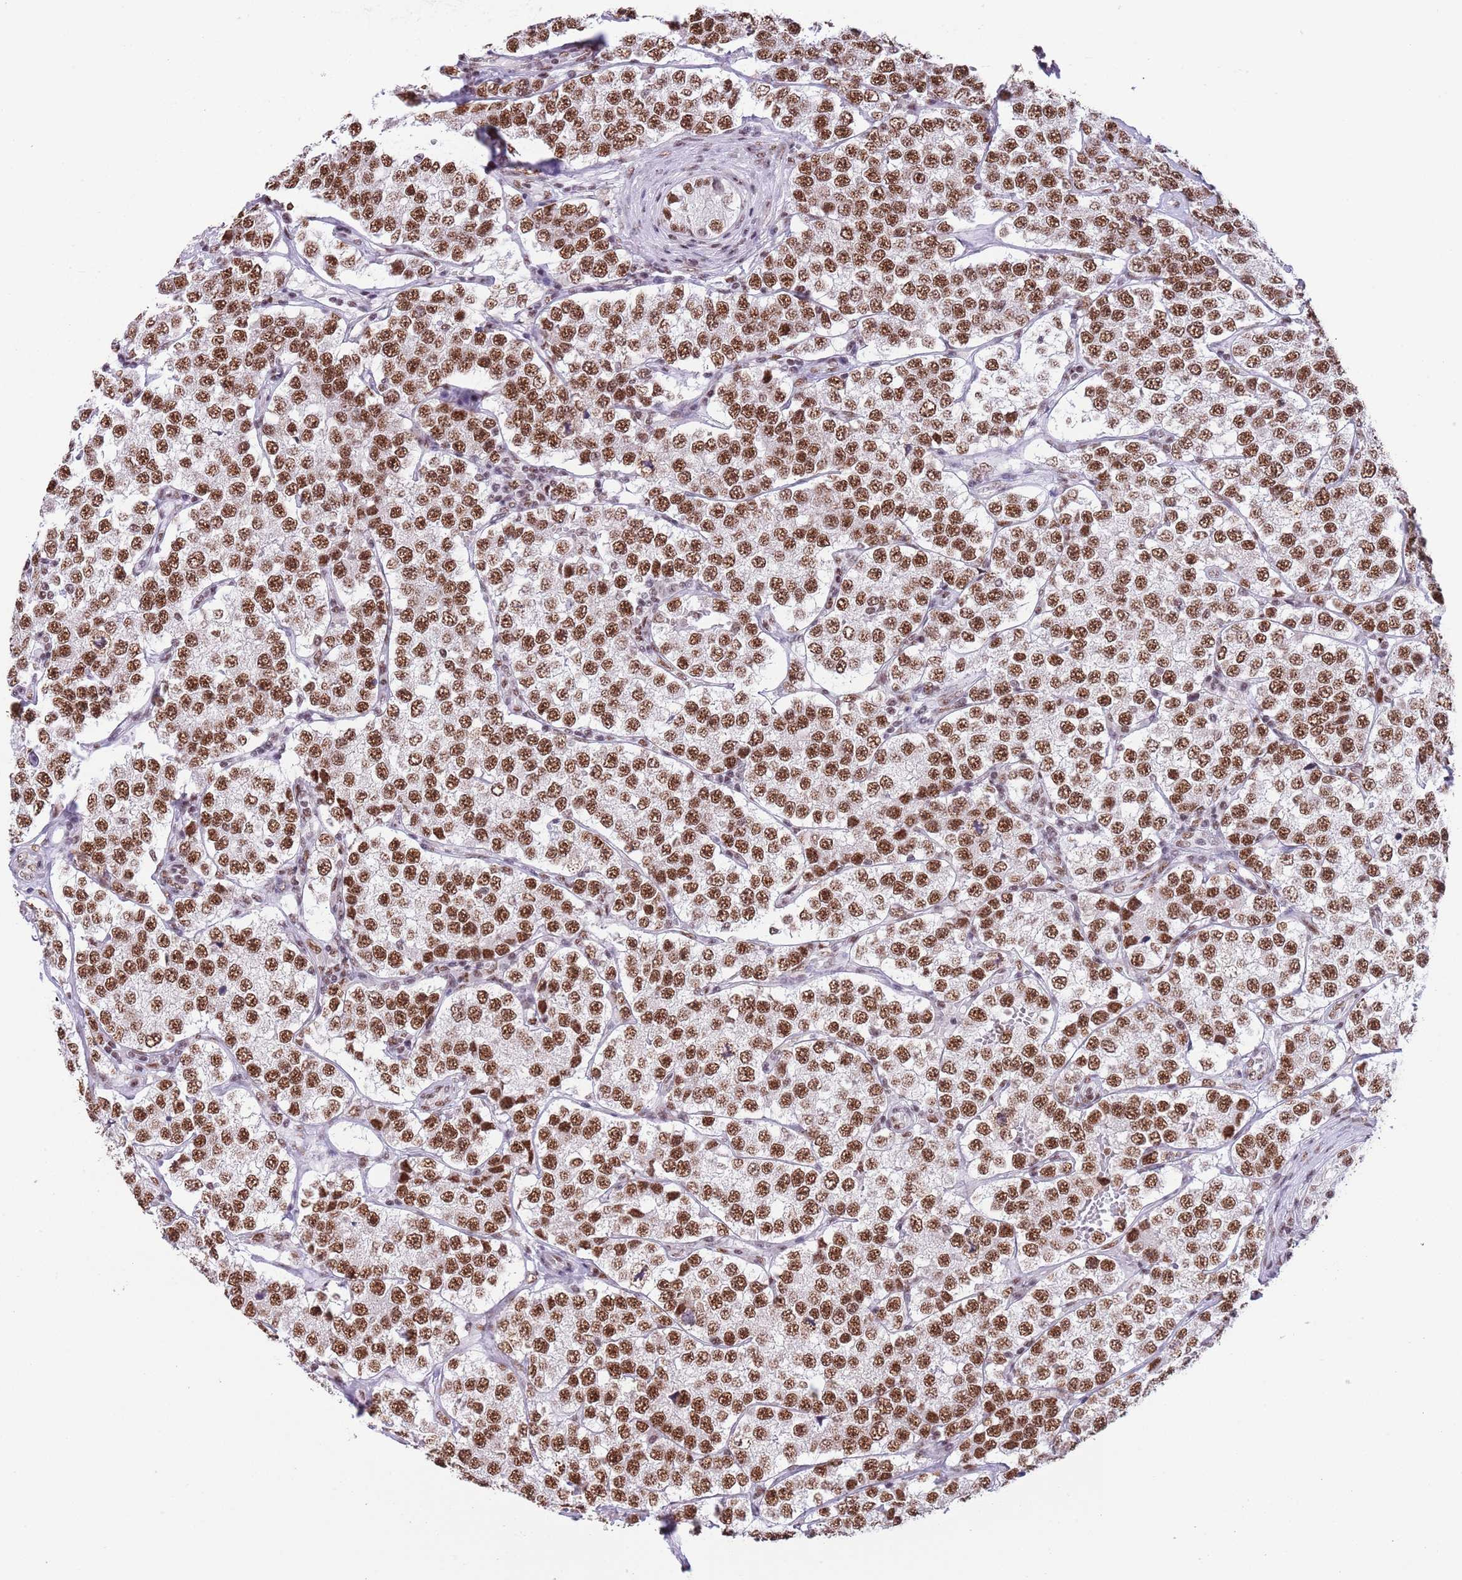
{"staining": {"intensity": "strong", "quantity": ">75%", "location": "nuclear"}, "tissue": "testis cancer", "cell_type": "Tumor cells", "image_type": "cancer", "snomed": [{"axis": "morphology", "description": "Seminoma, NOS"}, {"axis": "topography", "description": "Testis"}], "caption": "Protein staining shows strong nuclear expression in approximately >75% of tumor cells in testis cancer.", "gene": "SF3A2", "patient": {"sex": "male", "age": 34}}